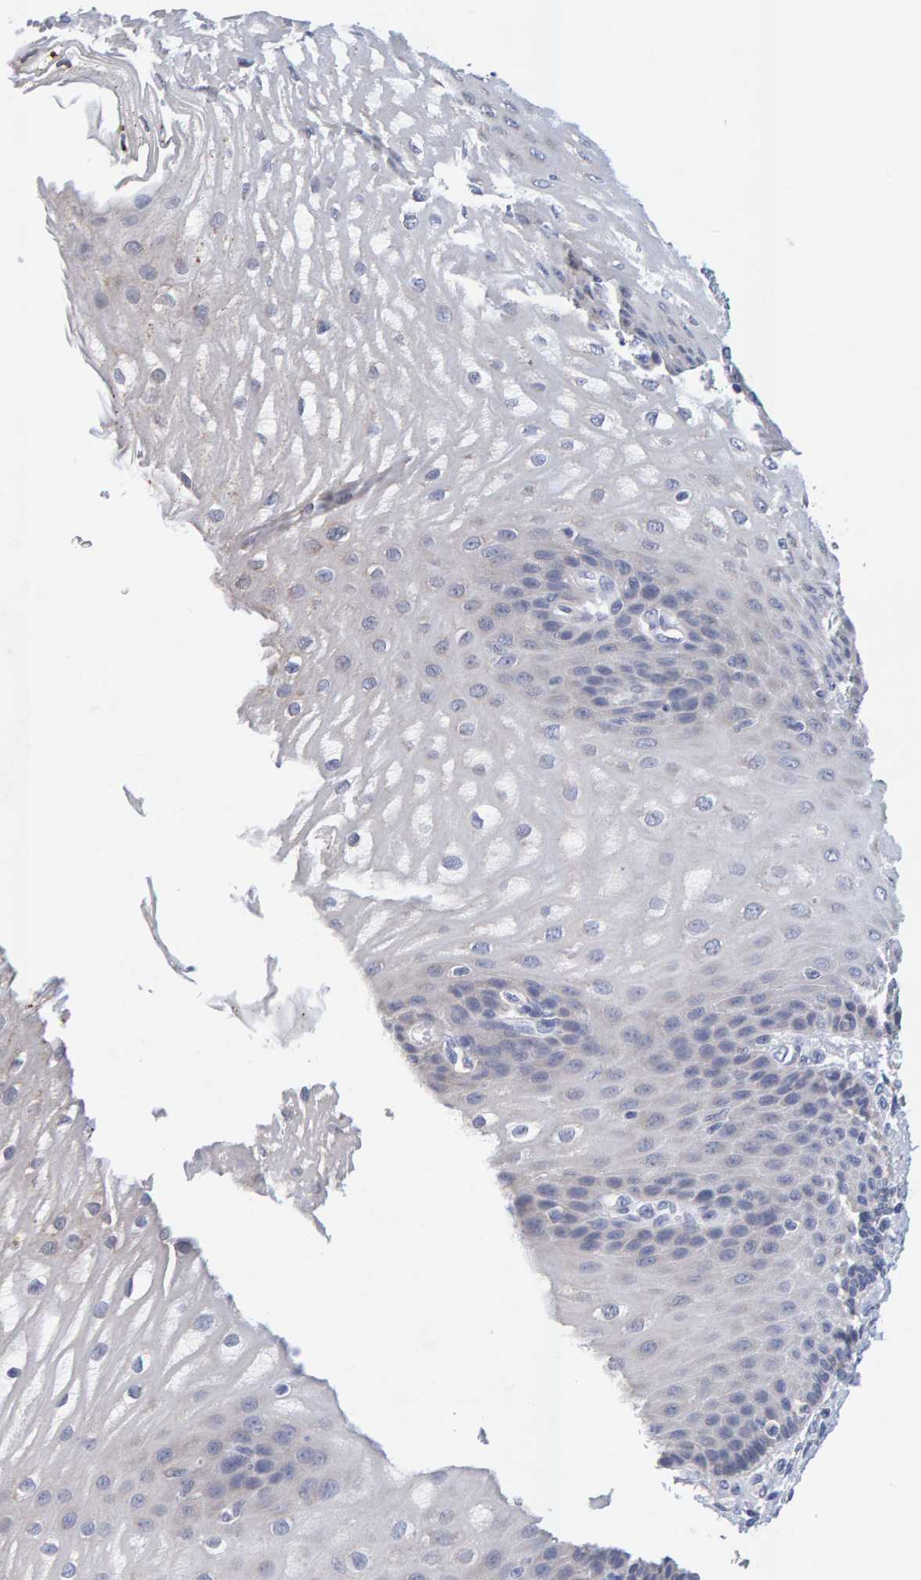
{"staining": {"intensity": "weak", "quantity": "<25%", "location": "cytoplasmic/membranous"}, "tissue": "esophagus", "cell_type": "Squamous epithelial cells", "image_type": "normal", "snomed": [{"axis": "morphology", "description": "Normal tissue, NOS"}, {"axis": "topography", "description": "Esophagus"}], "caption": "This is an immunohistochemistry photomicrograph of unremarkable human esophagus. There is no expression in squamous epithelial cells.", "gene": "SGPL1", "patient": {"sex": "male", "age": 54}}